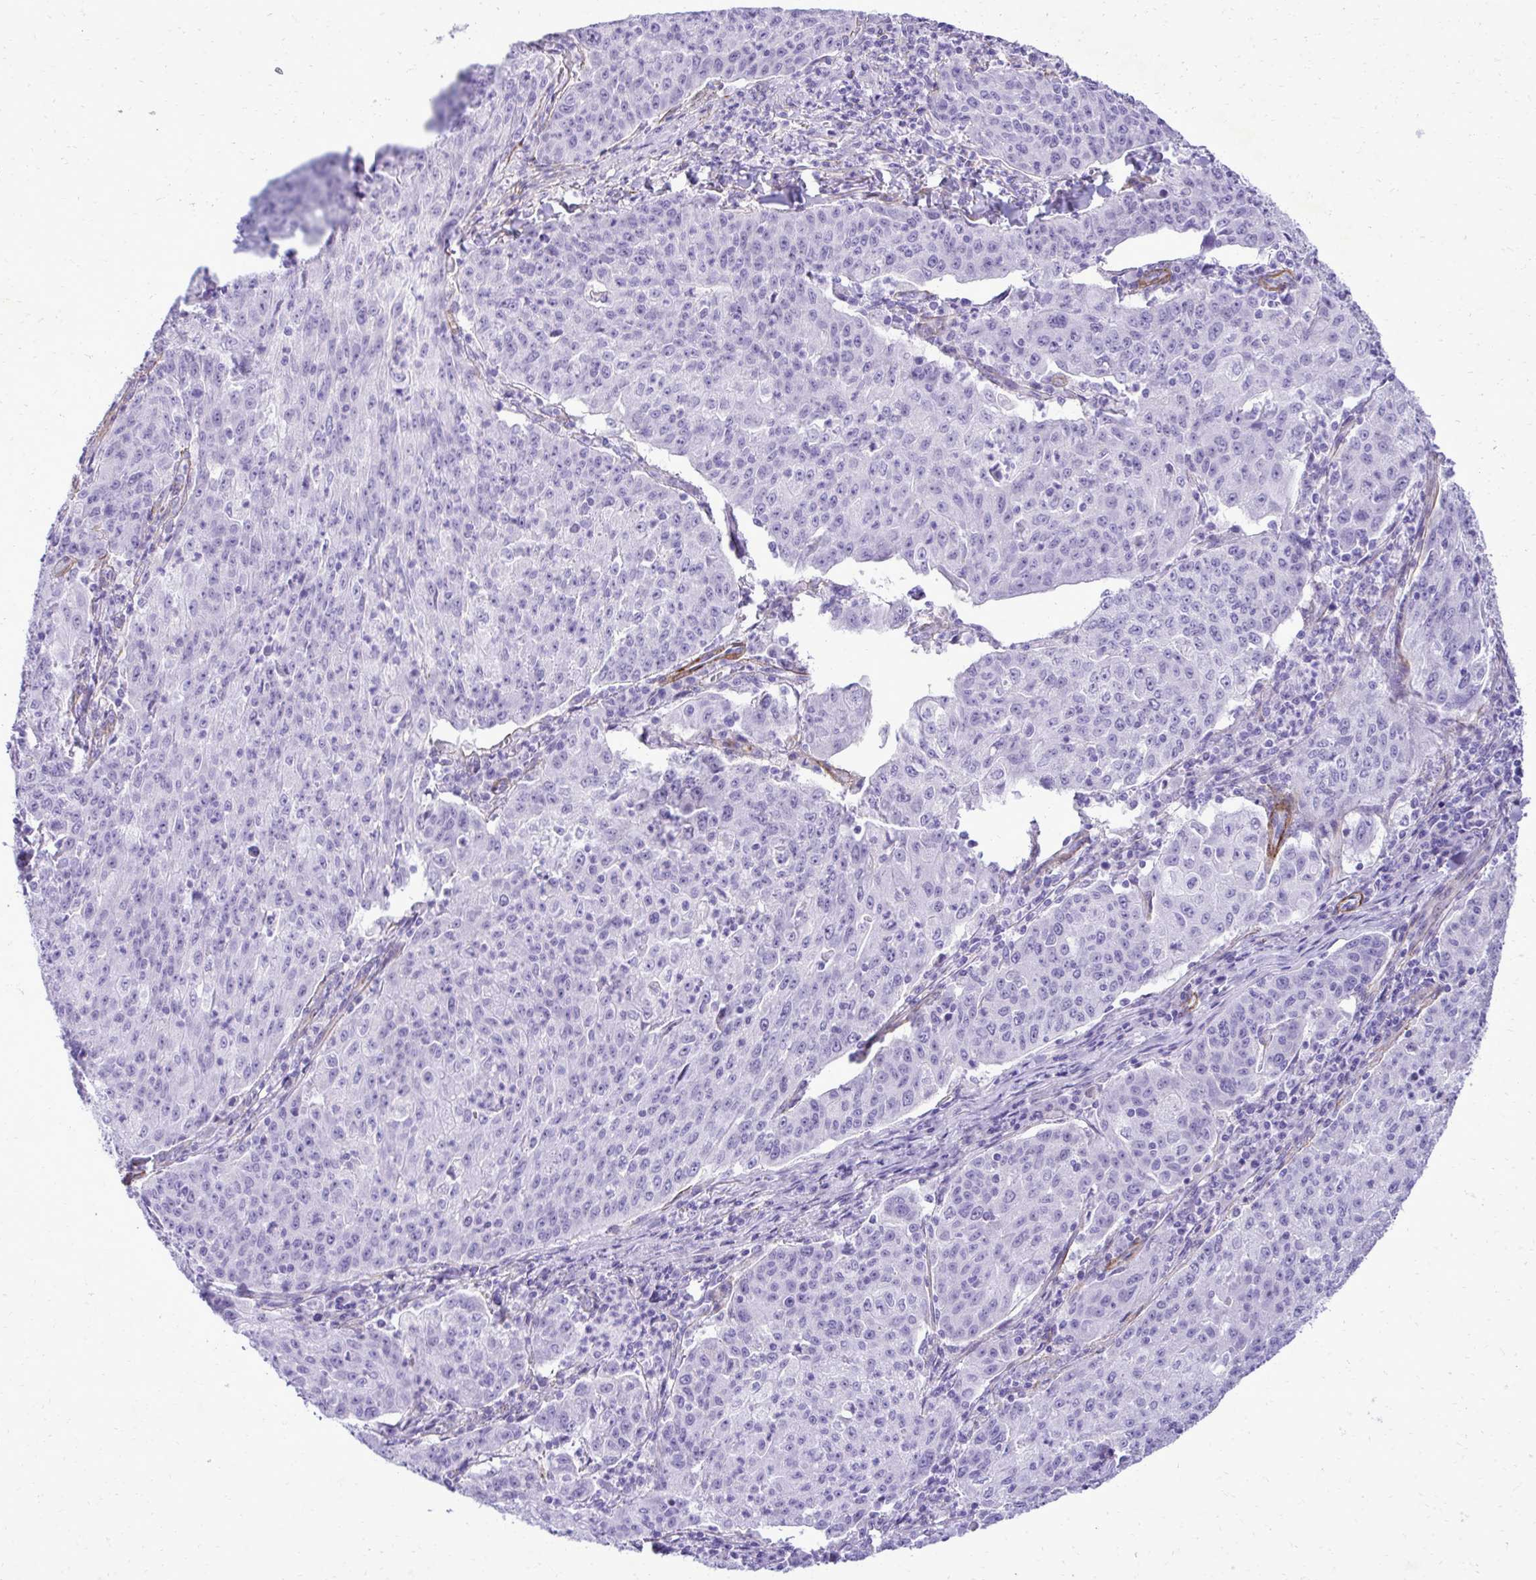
{"staining": {"intensity": "negative", "quantity": "none", "location": "none"}, "tissue": "lung cancer", "cell_type": "Tumor cells", "image_type": "cancer", "snomed": [{"axis": "morphology", "description": "Squamous cell carcinoma, NOS"}, {"axis": "morphology", "description": "Squamous cell carcinoma, metastatic, NOS"}, {"axis": "topography", "description": "Bronchus"}, {"axis": "topography", "description": "Lung"}], "caption": "There is no significant expression in tumor cells of lung metastatic squamous cell carcinoma.", "gene": "PITPNM3", "patient": {"sex": "male", "age": 62}}